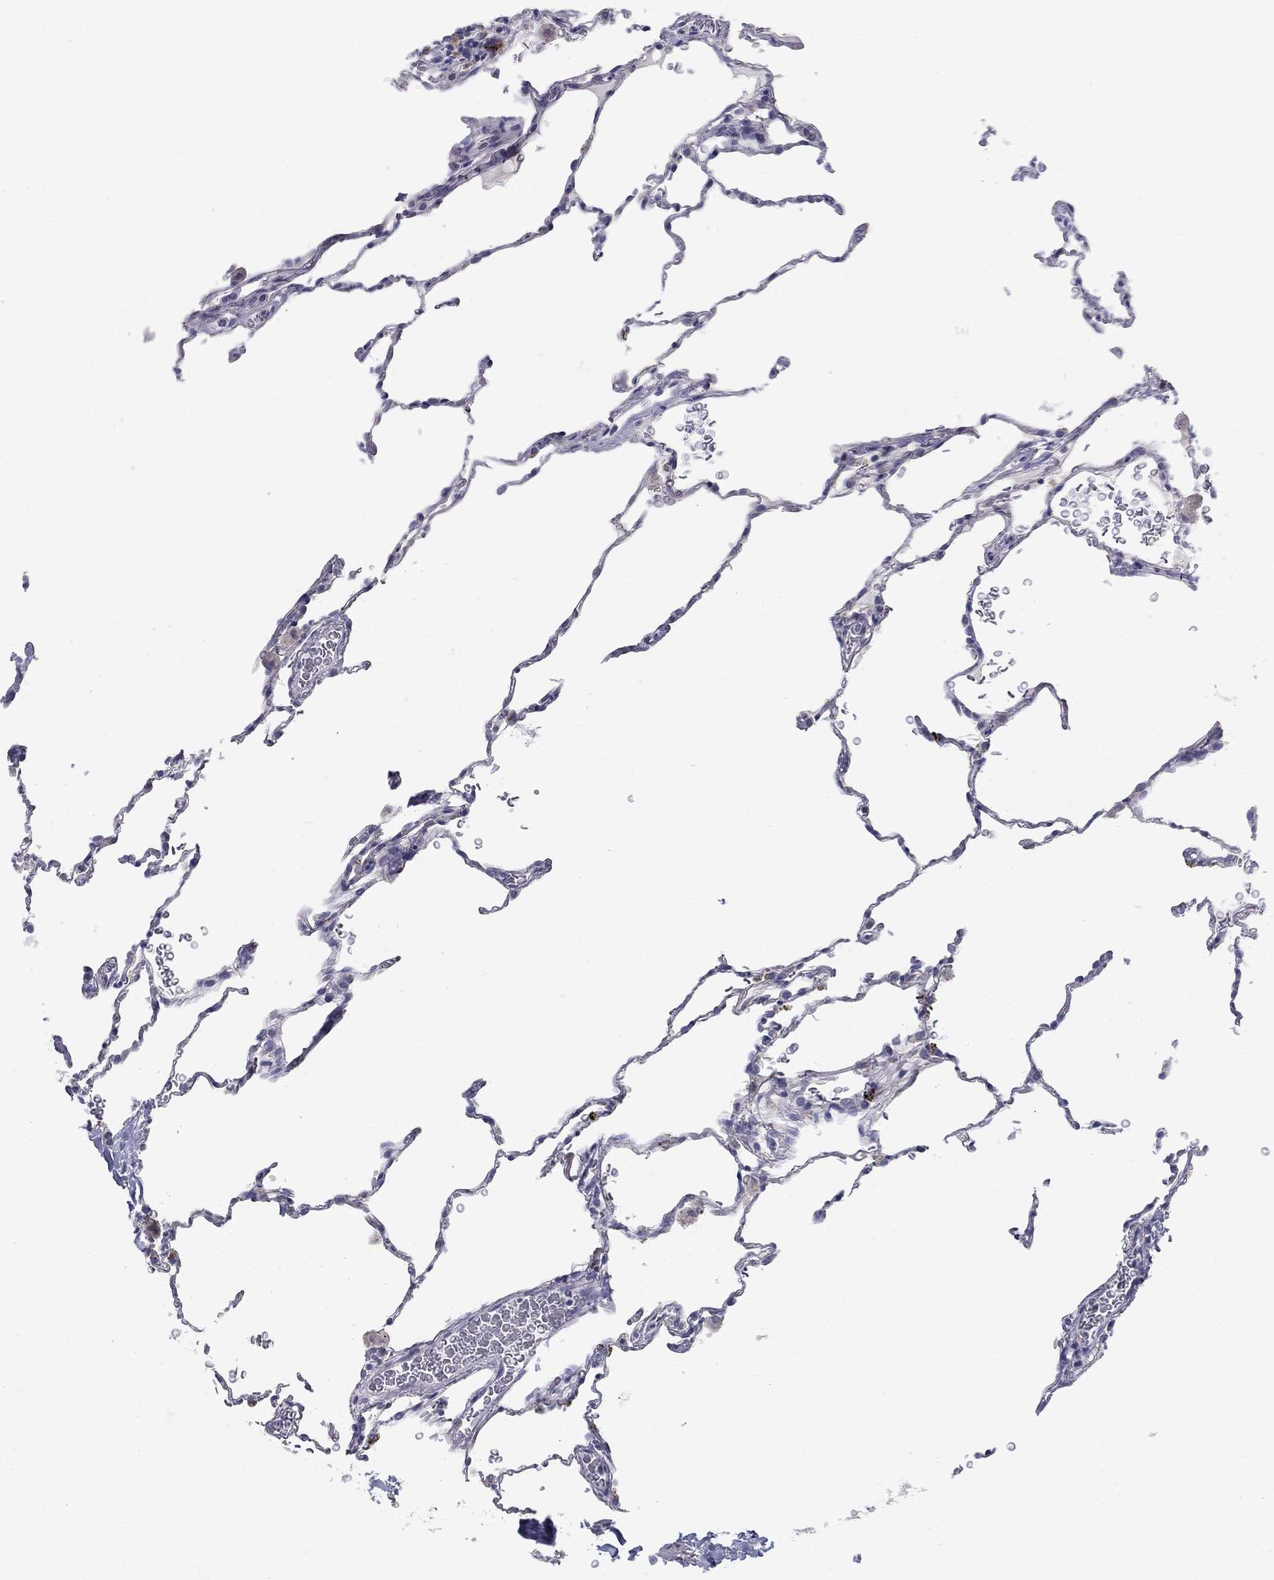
{"staining": {"intensity": "negative", "quantity": "none", "location": "none"}, "tissue": "lung", "cell_type": "Alveolar cells", "image_type": "normal", "snomed": [{"axis": "morphology", "description": "Normal tissue, NOS"}, {"axis": "morphology", "description": "Adenocarcinoma, metastatic, NOS"}, {"axis": "topography", "description": "Lung"}], "caption": "The histopathology image displays no staining of alveolar cells in normal lung. (DAB immunohistochemistry, high magnification).", "gene": "TP53TG5", "patient": {"sex": "male", "age": 45}}